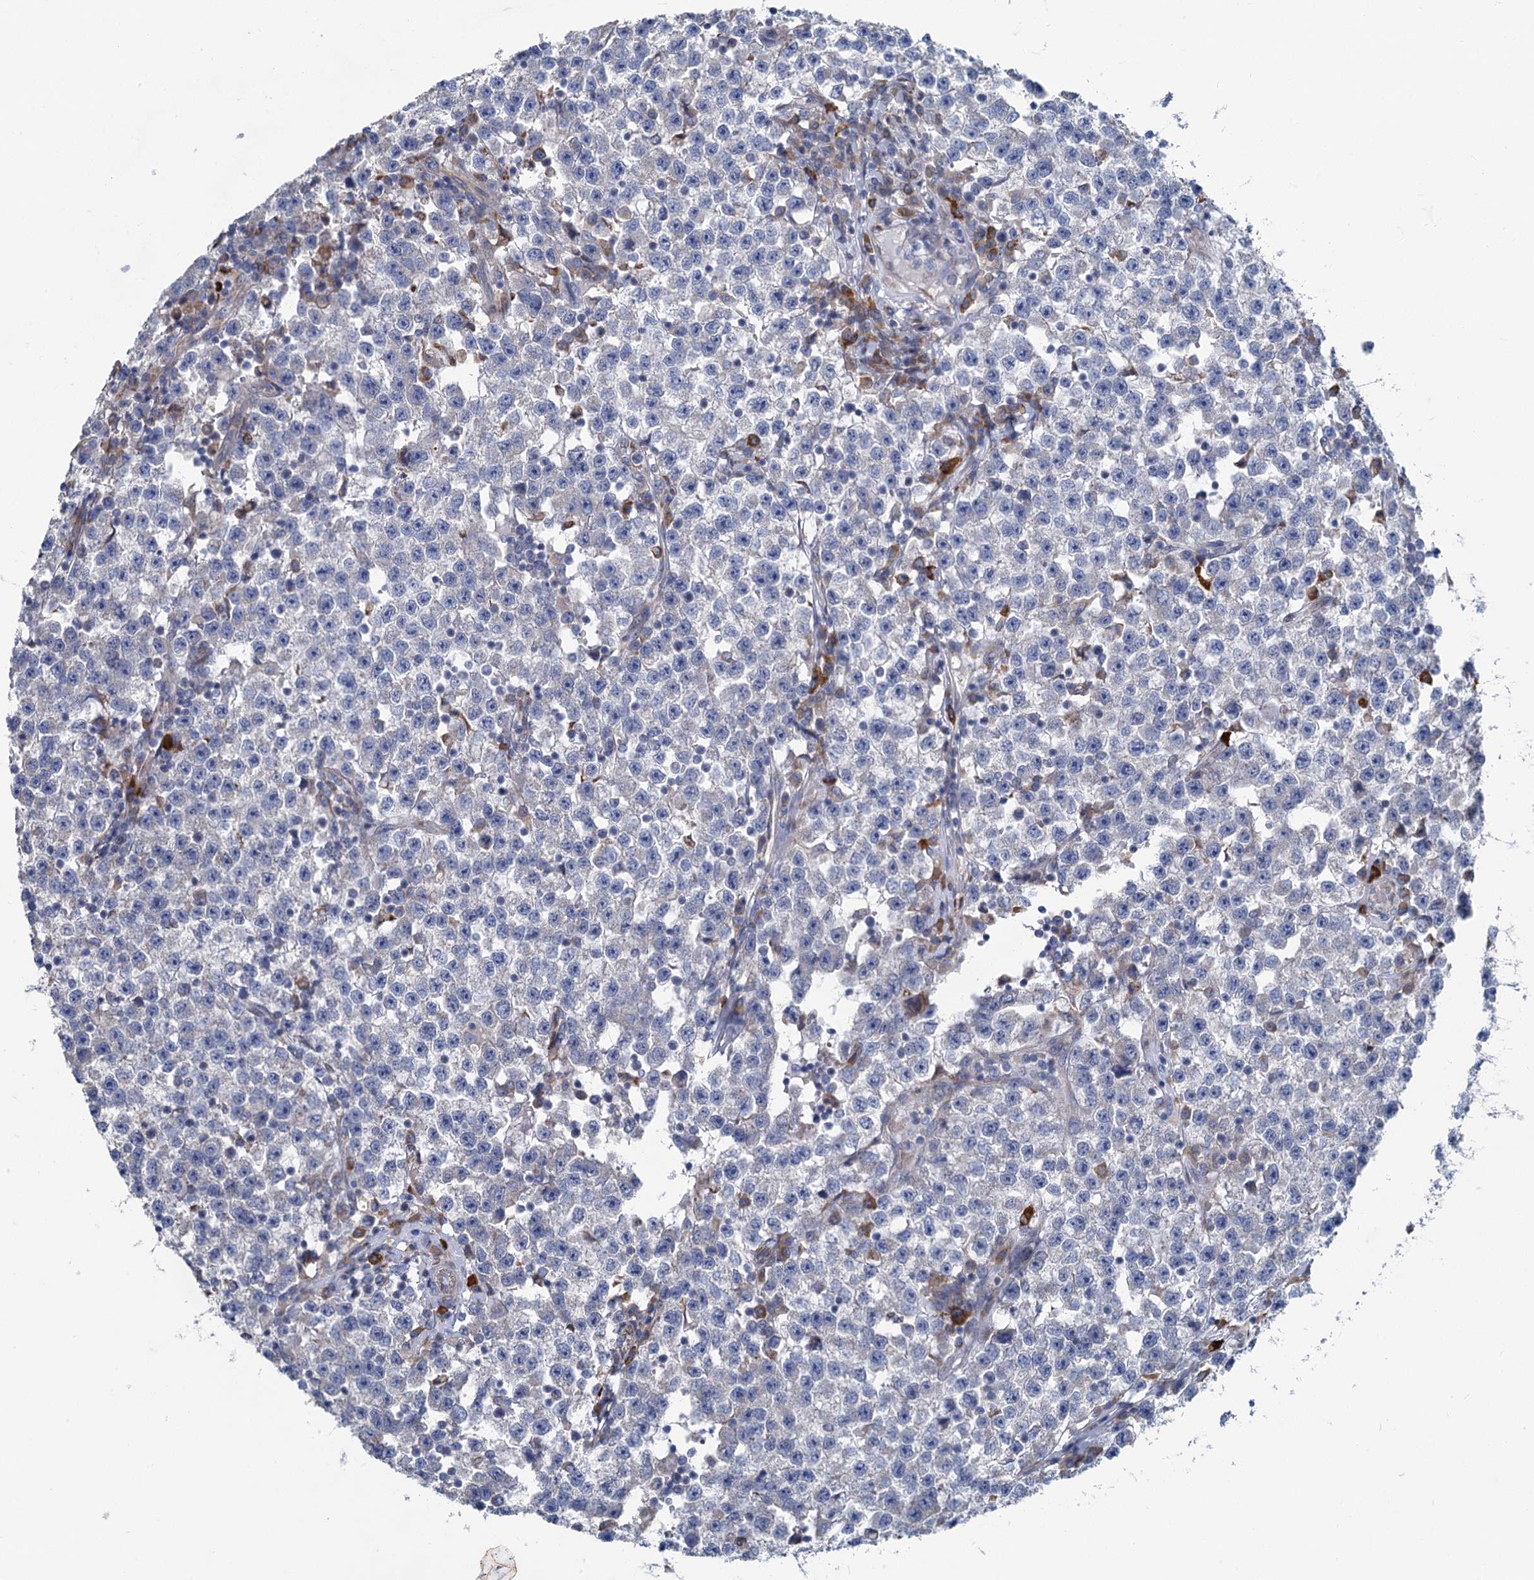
{"staining": {"intensity": "negative", "quantity": "none", "location": "none"}, "tissue": "testis cancer", "cell_type": "Tumor cells", "image_type": "cancer", "snomed": [{"axis": "morphology", "description": "Seminoma, NOS"}, {"axis": "topography", "description": "Testis"}], "caption": "Seminoma (testis) stained for a protein using immunohistochemistry displays no staining tumor cells.", "gene": "PRSS35", "patient": {"sex": "male", "age": 22}}